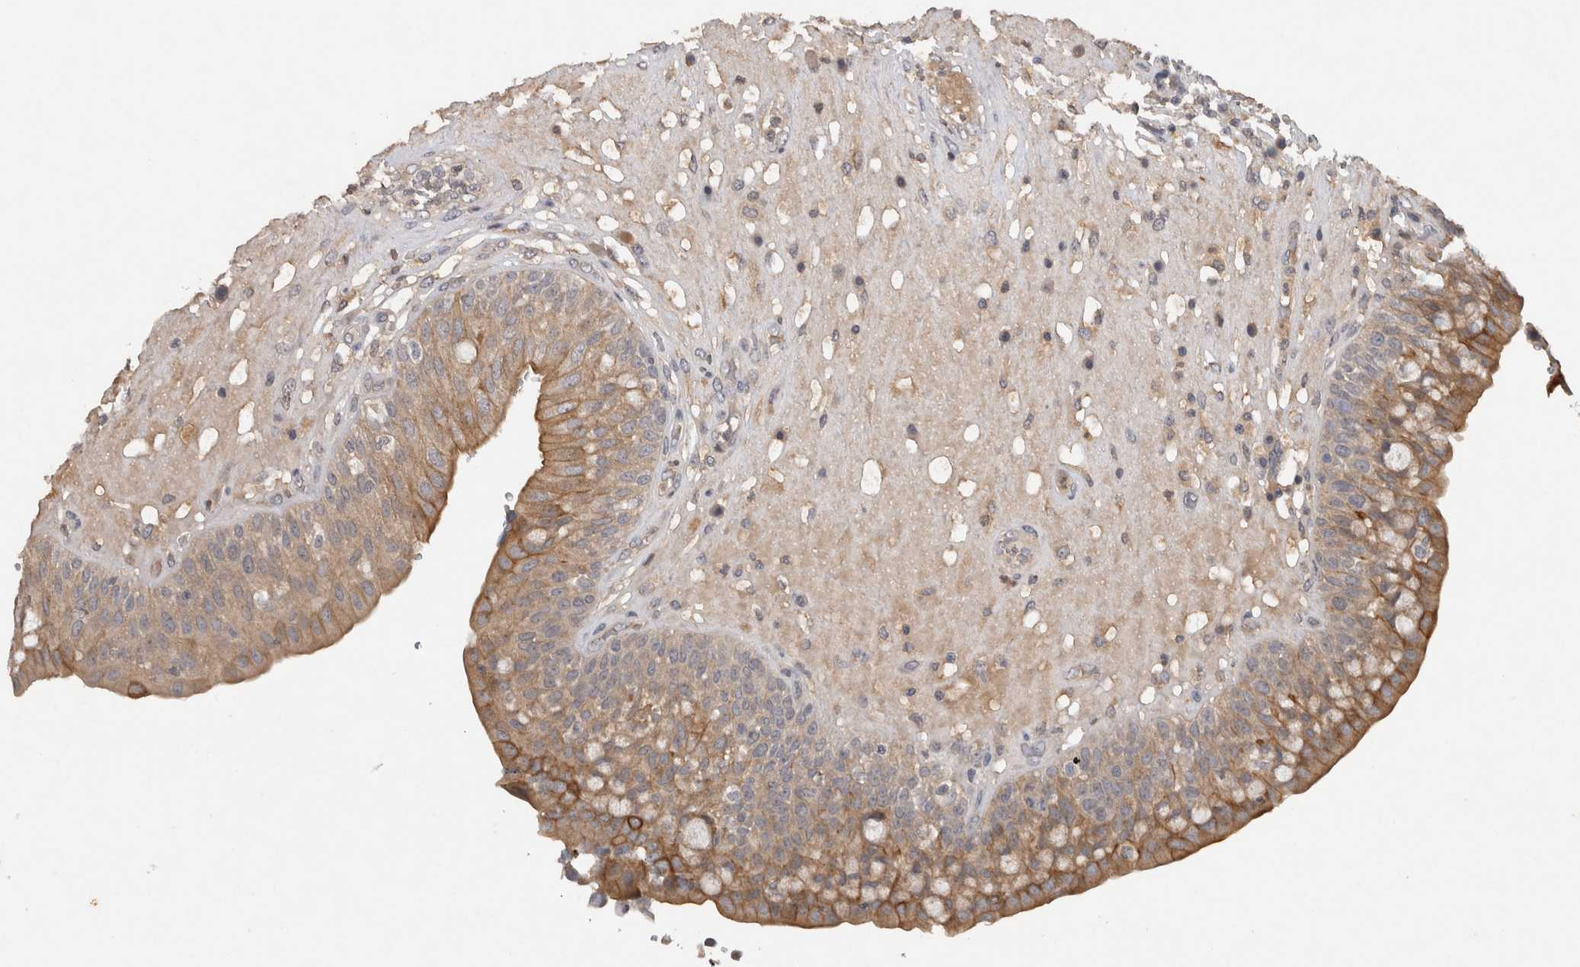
{"staining": {"intensity": "strong", "quantity": "25%-75%", "location": "cytoplasmic/membranous"}, "tissue": "urinary bladder", "cell_type": "Urothelial cells", "image_type": "normal", "snomed": [{"axis": "morphology", "description": "Normal tissue, NOS"}, {"axis": "topography", "description": "Urinary bladder"}], "caption": "High-power microscopy captured an immunohistochemistry micrograph of benign urinary bladder, revealing strong cytoplasmic/membranous positivity in about 25%-75% of urothelial cells.", "gene": "HEXD", "patient": {"sex": "female", "age": 62}}